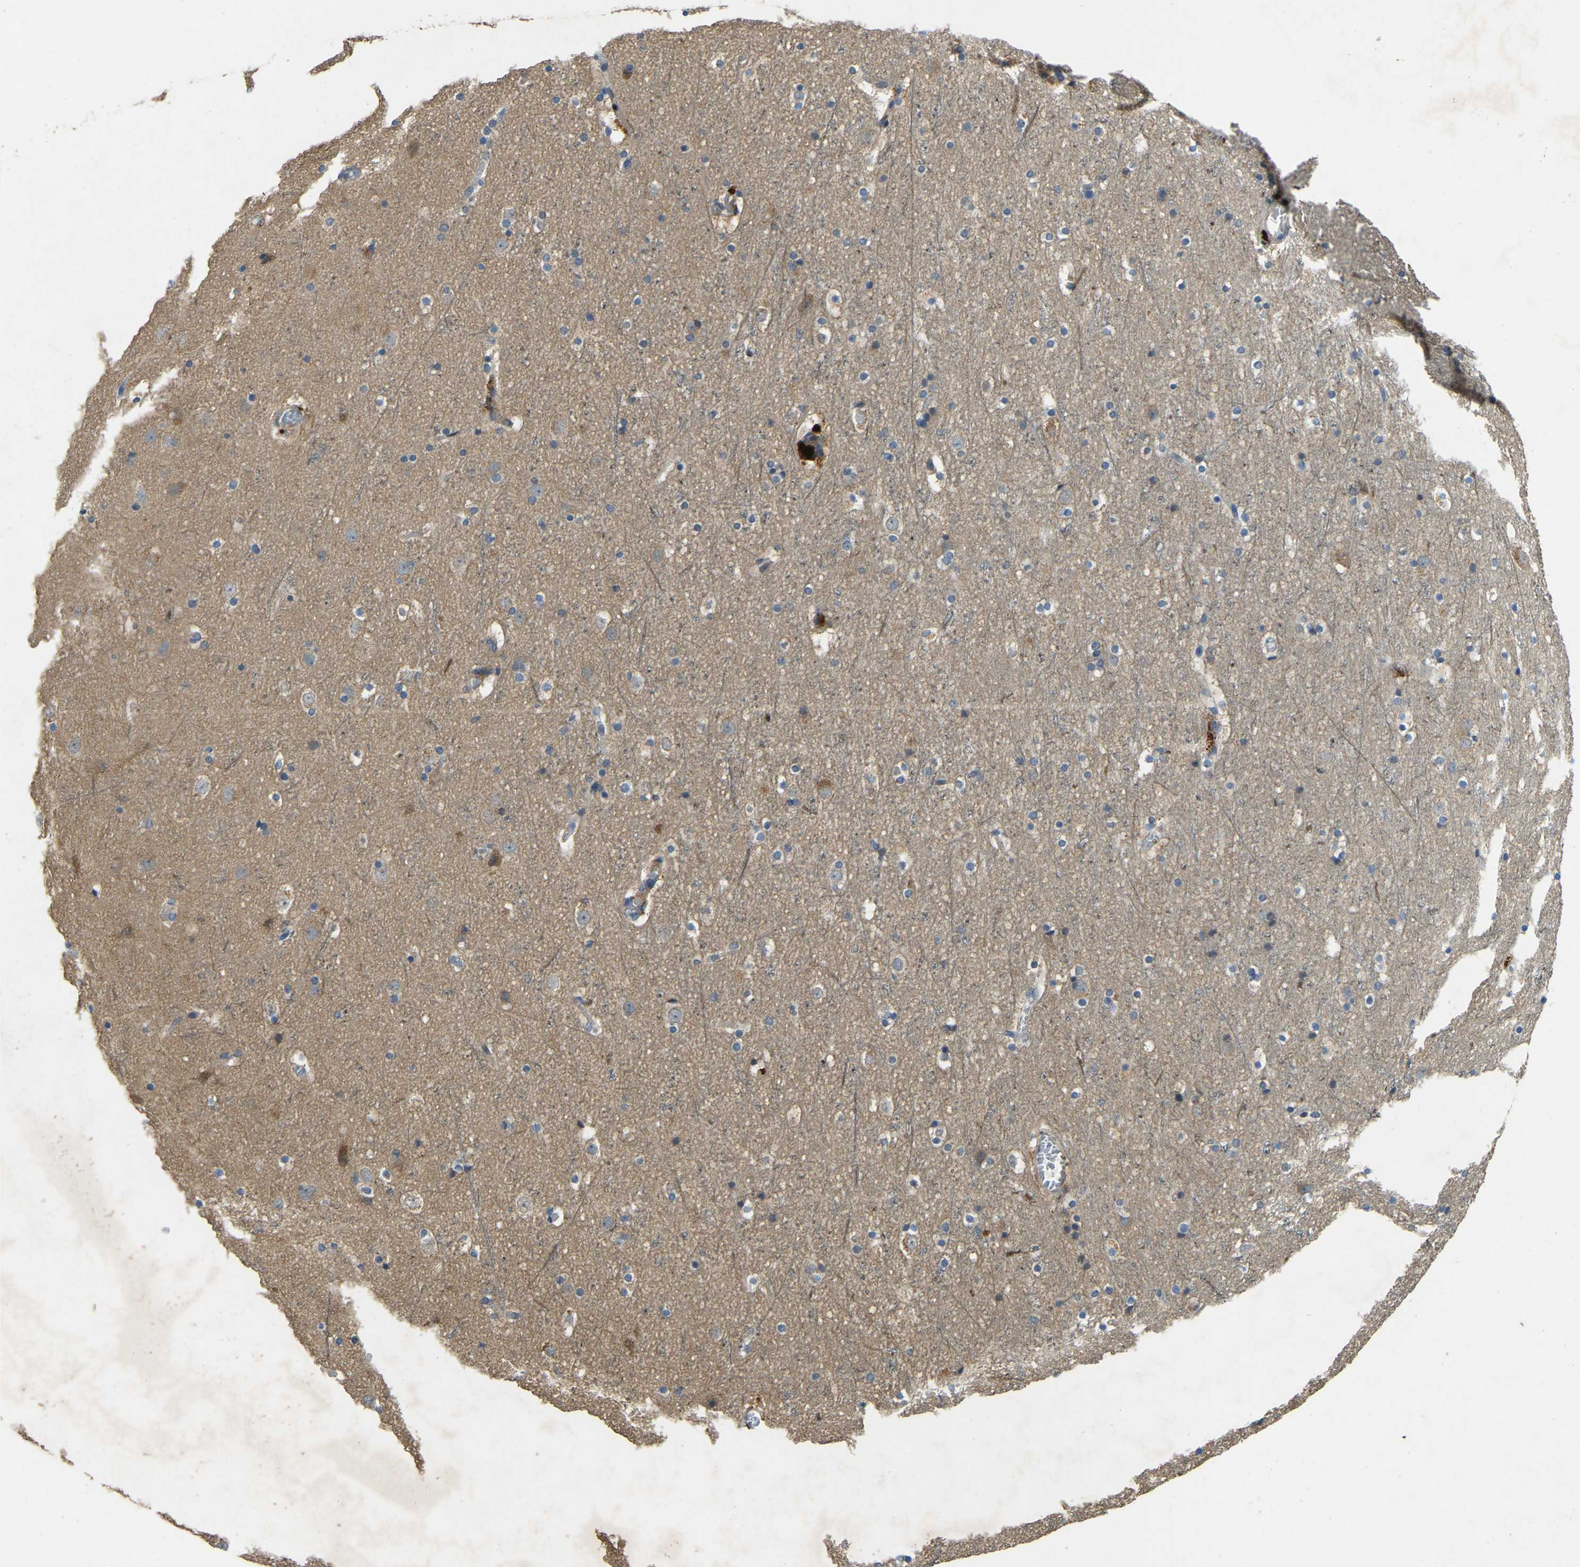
{"staining": {"intensity": "weak", "quantity": "25%-75%", "location": "cytoplasmic/membranous"}, "tissue": "cerebral cortex", "cell_type": "Endothelial cells", "image_type": "normal", "snomed": [{"axis": "morphology", "description": "Normal tissue, NOS"}, {"axis": "topography", "description": "Cerebral cortex"}], "caption": "Immunohistochemistry (DAB) staining of normal human cerebral cortex exhibits weak cytoplasmic/membranous protein expression in approximately 25%-75% of endothelial cells.", "gene": "ATP8B1", "patient": {"sex": "male", "age": 45}}